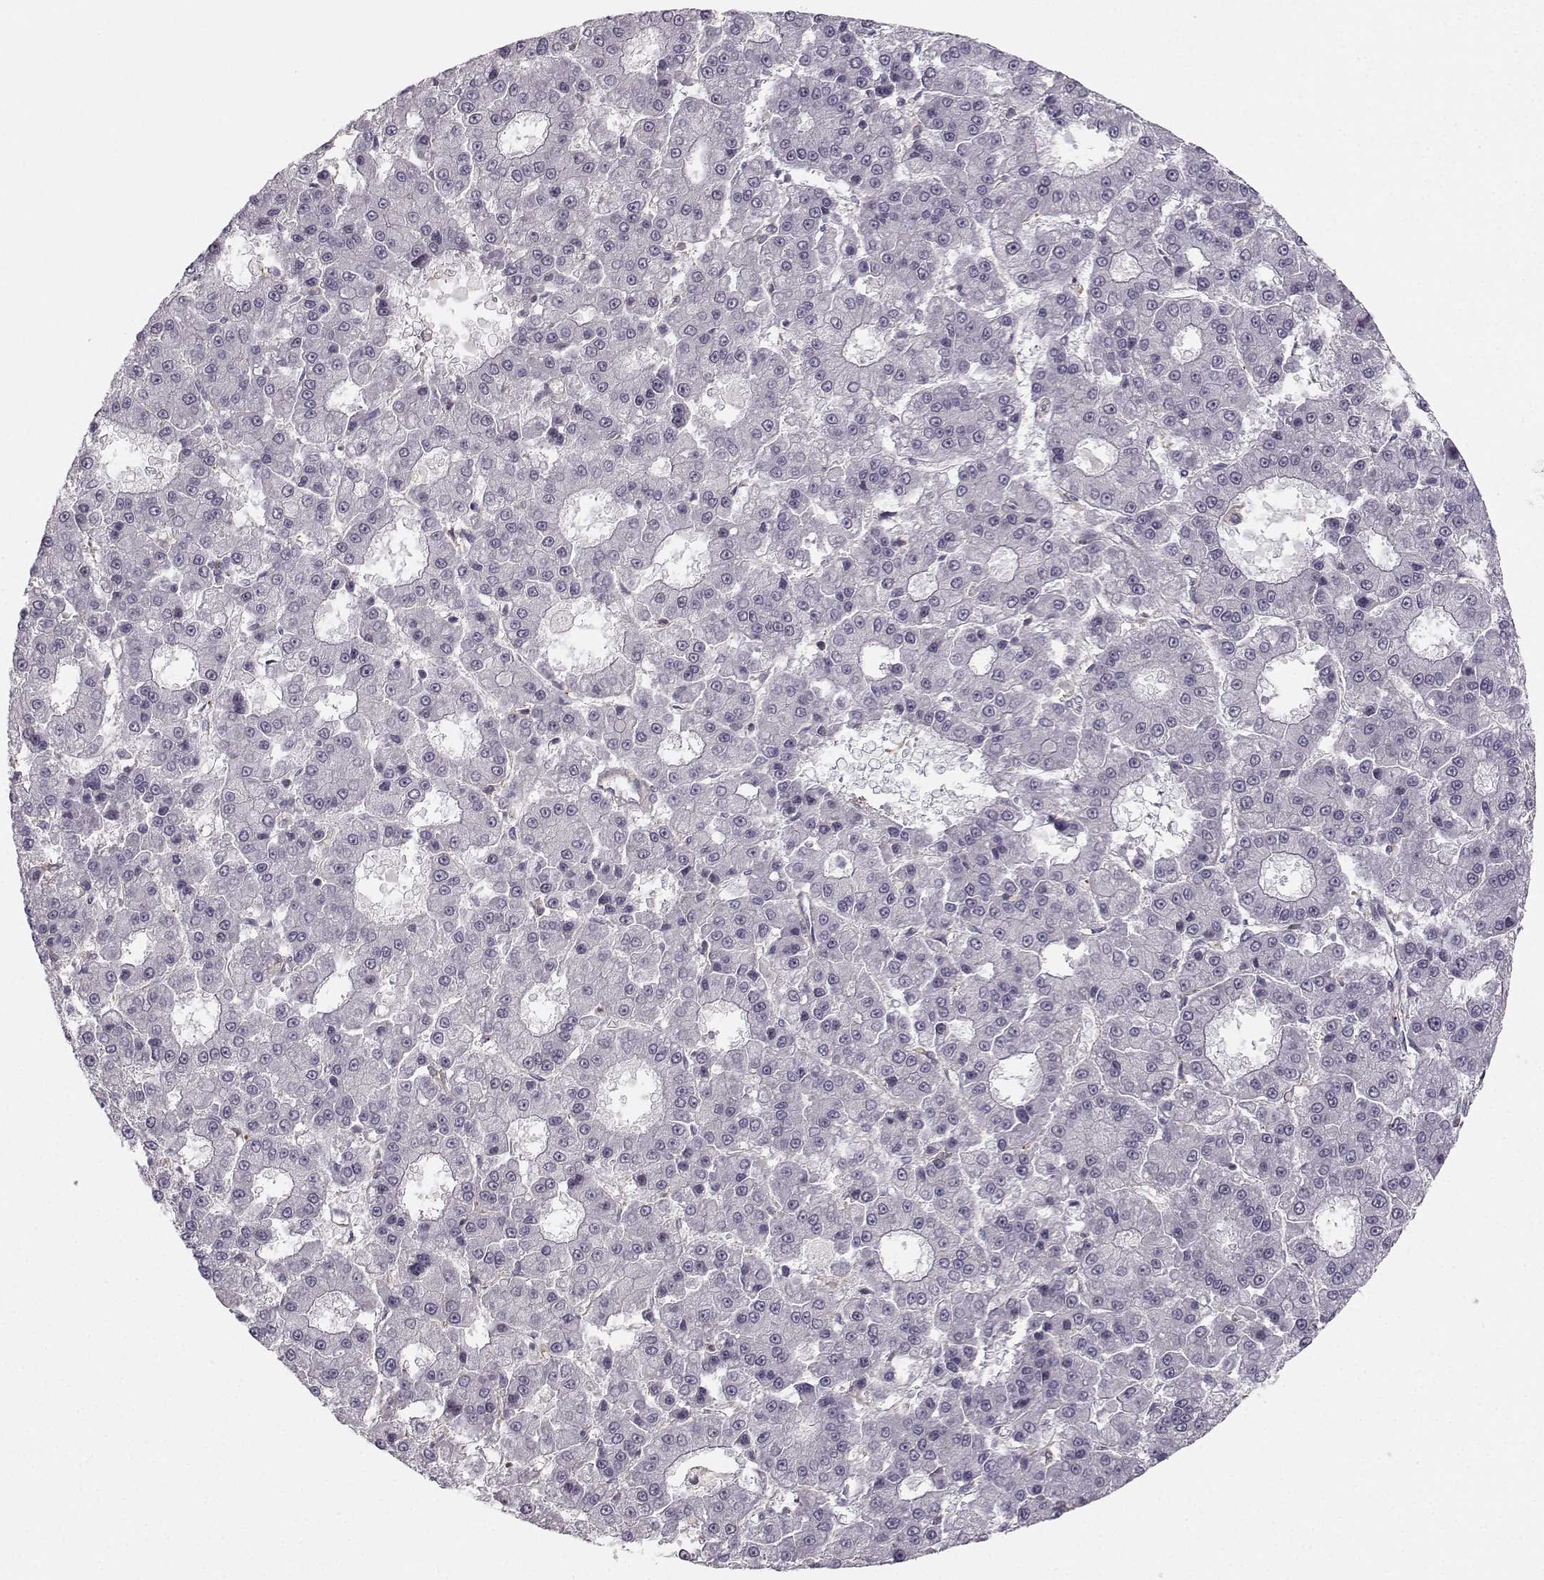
{"staining": {"intensity": "negative", "quantity": "none", "location": "none"}, "tissue": "liver cancer", "cell_type": "Tumor cells", "image_type": "cancer", "snomed": [{"axis": "morphology", "description": "Carcinoma, Hepatocellular, NOS"}, {"axis": "topography", "description": "Liver"}], "caption": "Immunohistochemical staining of liver cancer (hepatocellular carcinoma) shows no significant staining in tumor cells. (DAB IHC visualized using brightfield microscopy, high magnification).", "gene": "ASB16", "patient": {"sex": "male", "age": 70}}